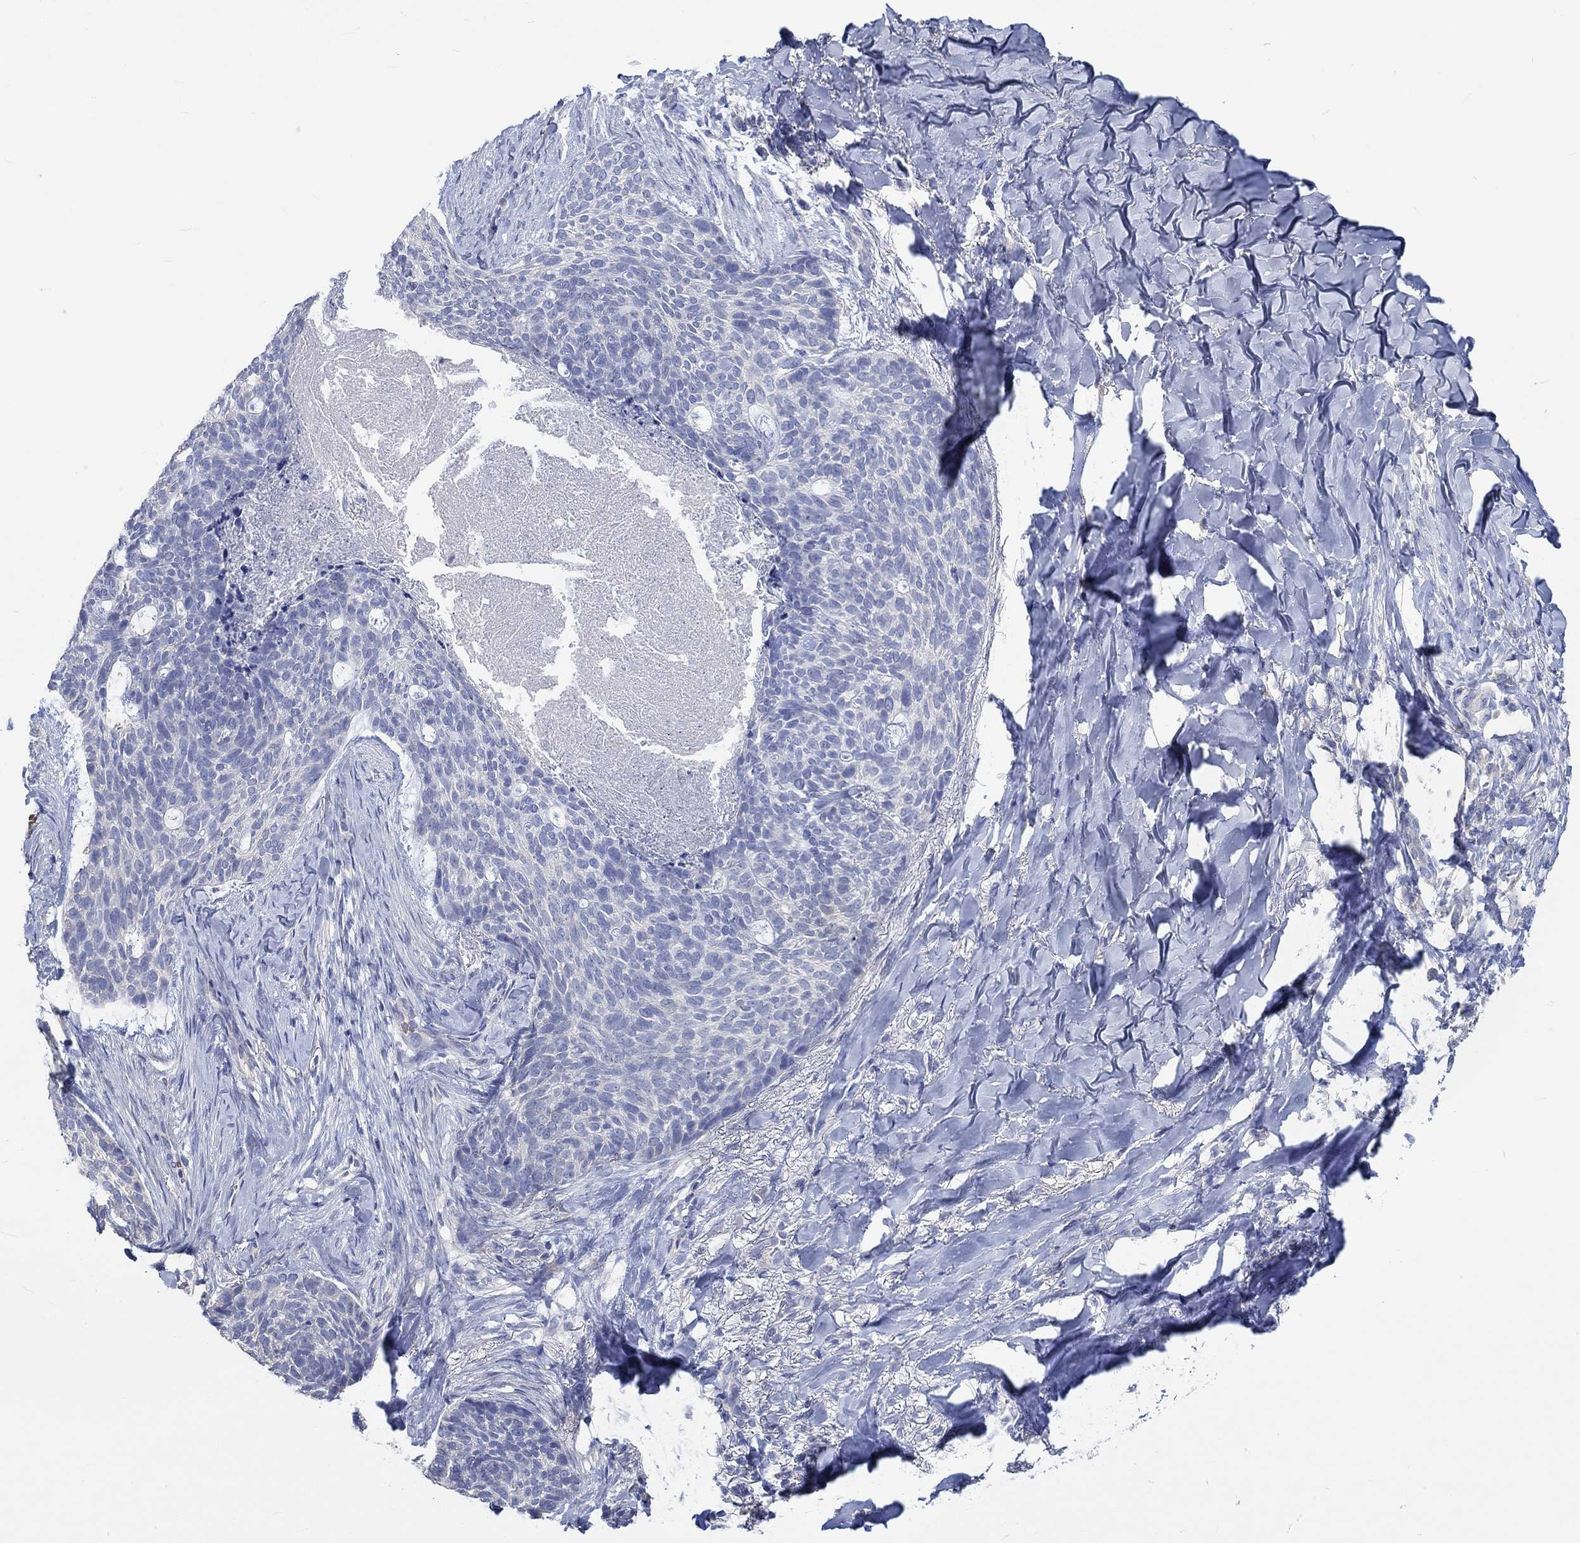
{"staining": {"intensity": "negative", "quantity": "none", "location": "none"}, "tissue": "skin cancer", "cell_type": "Tumor cells", "image_type": "cancer", "snomed": [{"axis": "morphology", "description": "Basal cell carcinoma"}, {"axis": "topography", "description": "Skin"}], "caption": "IHC of skin basal cell carcinoma demonstrates no positivity in tumor cells.", "gene": "KCNA1", "patient": {"sex": "female", "age": 69}}